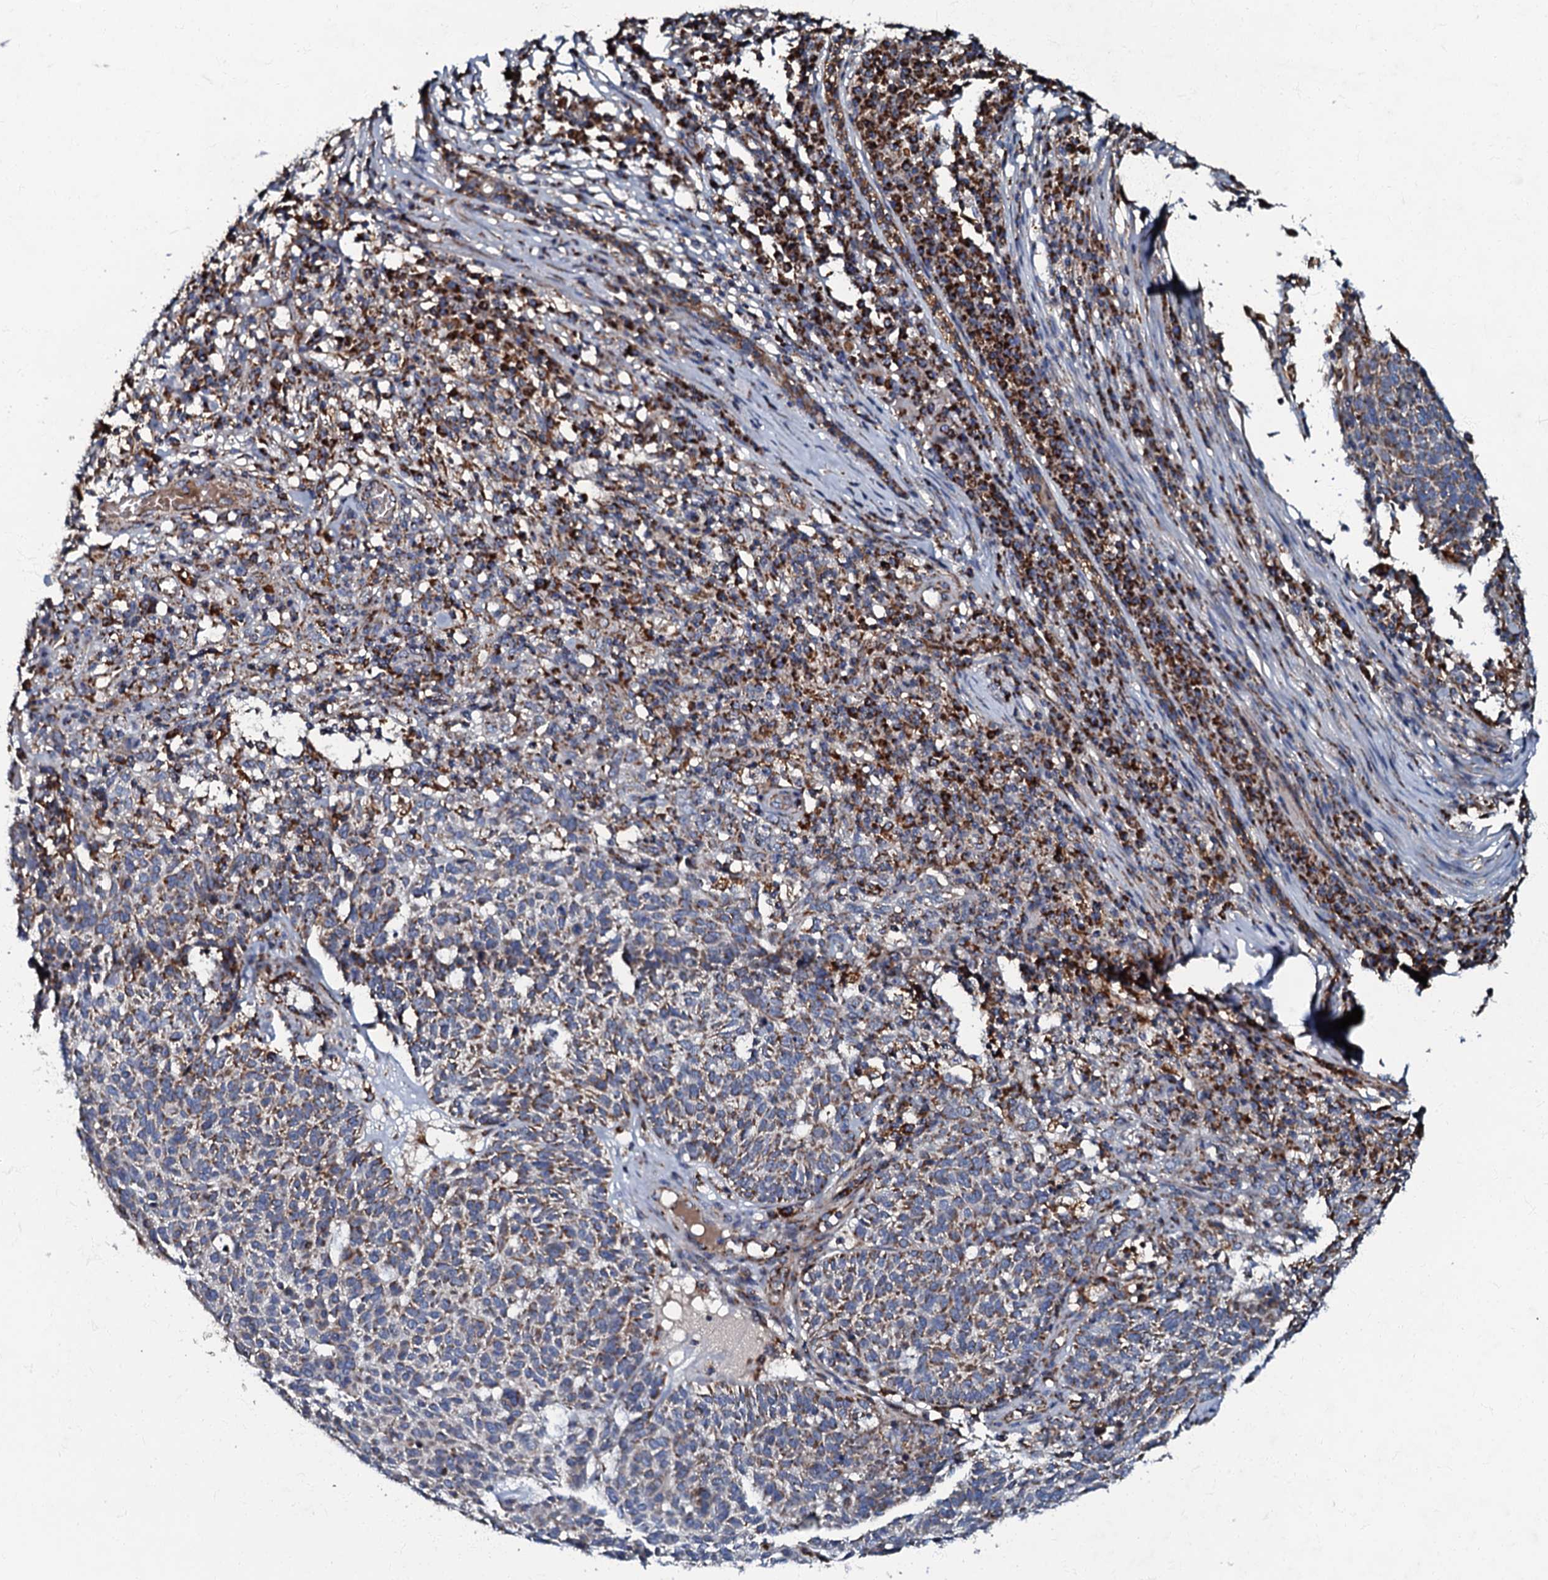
{"staining": {"intensity": "moderate", "quantity": "25%-75%", "location": "cytoplasmic/membranous"}, "tissue": "skin cancer", "cell_type": "Tumor cells", "image_type": "cancer", "snomed": [{"axis": "morphology", "description": "Squamous cell carcinoma, NOS"}, {"axis": "topography", "description": "Skin"}], "caption": "This is an image of IHC staining of skin cancer, which shows moderate positivity in the cytoplasmic/membranous of tumor cells.", "gene": "NDUFA12", "patient": {"sex": "female", "age": 90}}